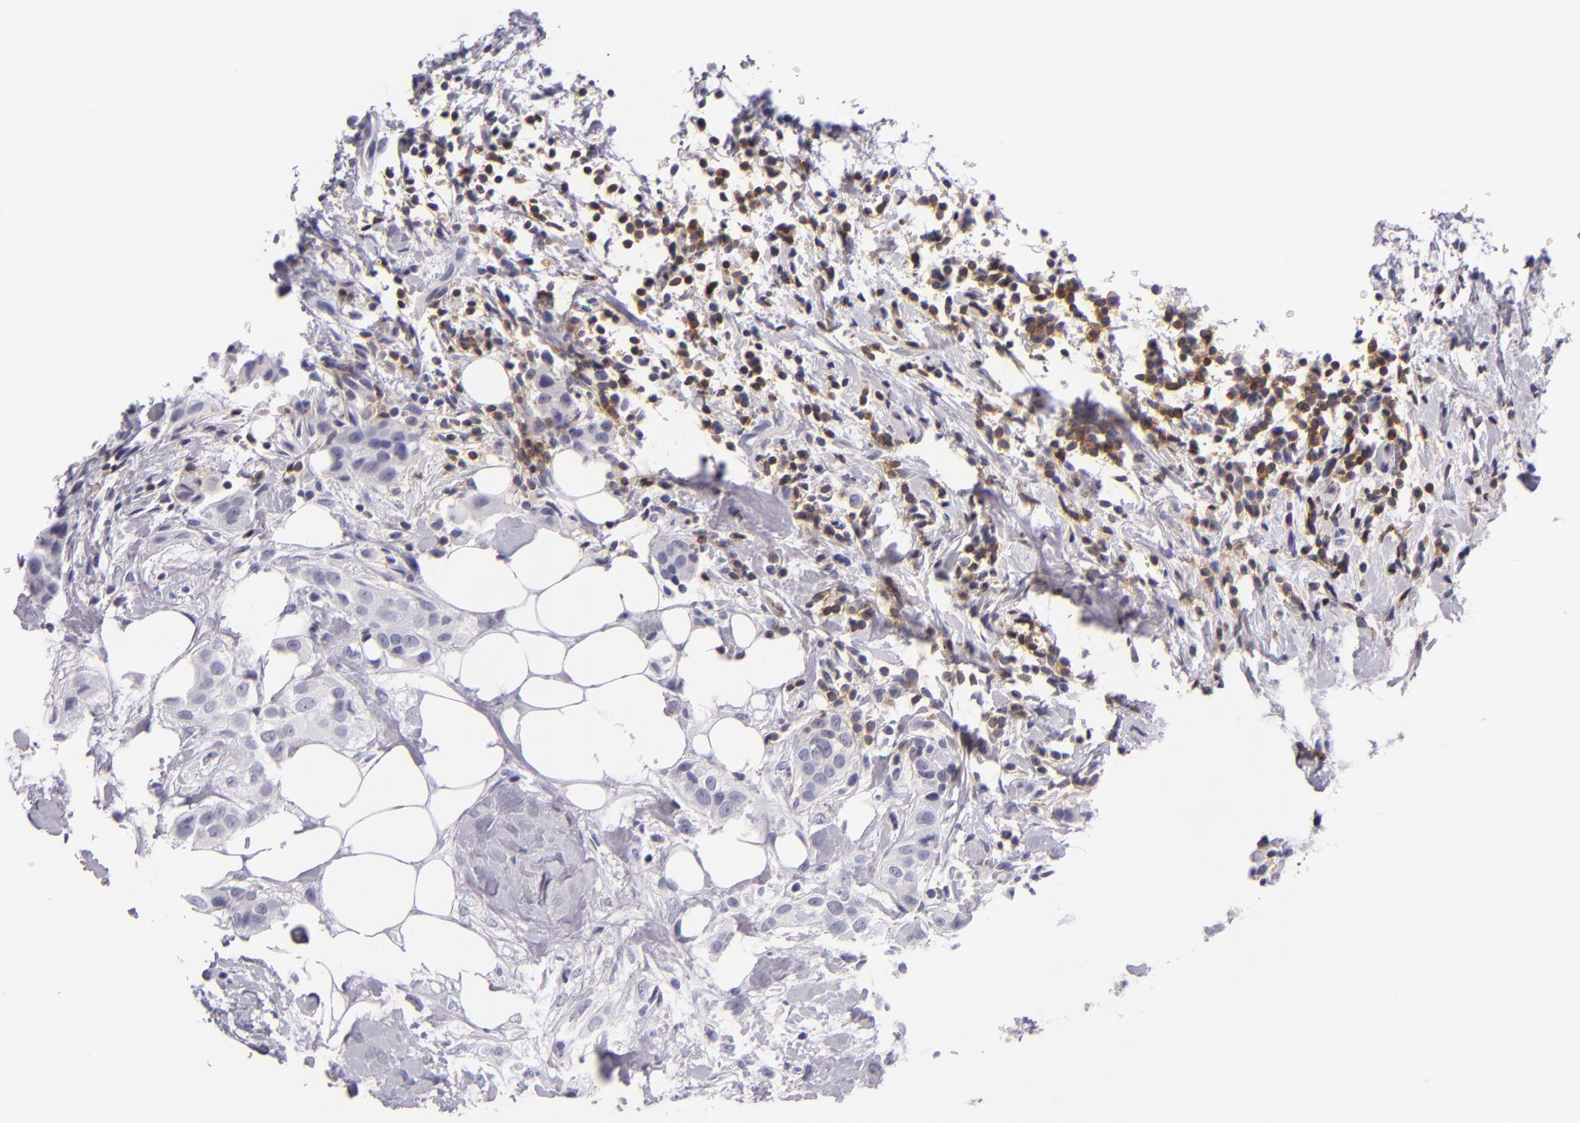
{"staining": {"intensity": "negative", "quantity": "none", "location": "none"}, "tissue": "breast cancer", "cell_type": "Tumor cells", "image_type": "cancer", "snomed": [{"axis": "morphology", "description": "Duct carcinoma"}, {"axis": "topography", "description": "Breast"}], "caption": "This is a micrograph of immunohistochemistry staining of breast invasive ductal carcinoma, which shows no positivity in tumor cells. (DAB immunohistochemistry visualized using brightfield microscopy, high magnification).", "gene": "CD48", "patient": {"sex": "female", "age": 45}}